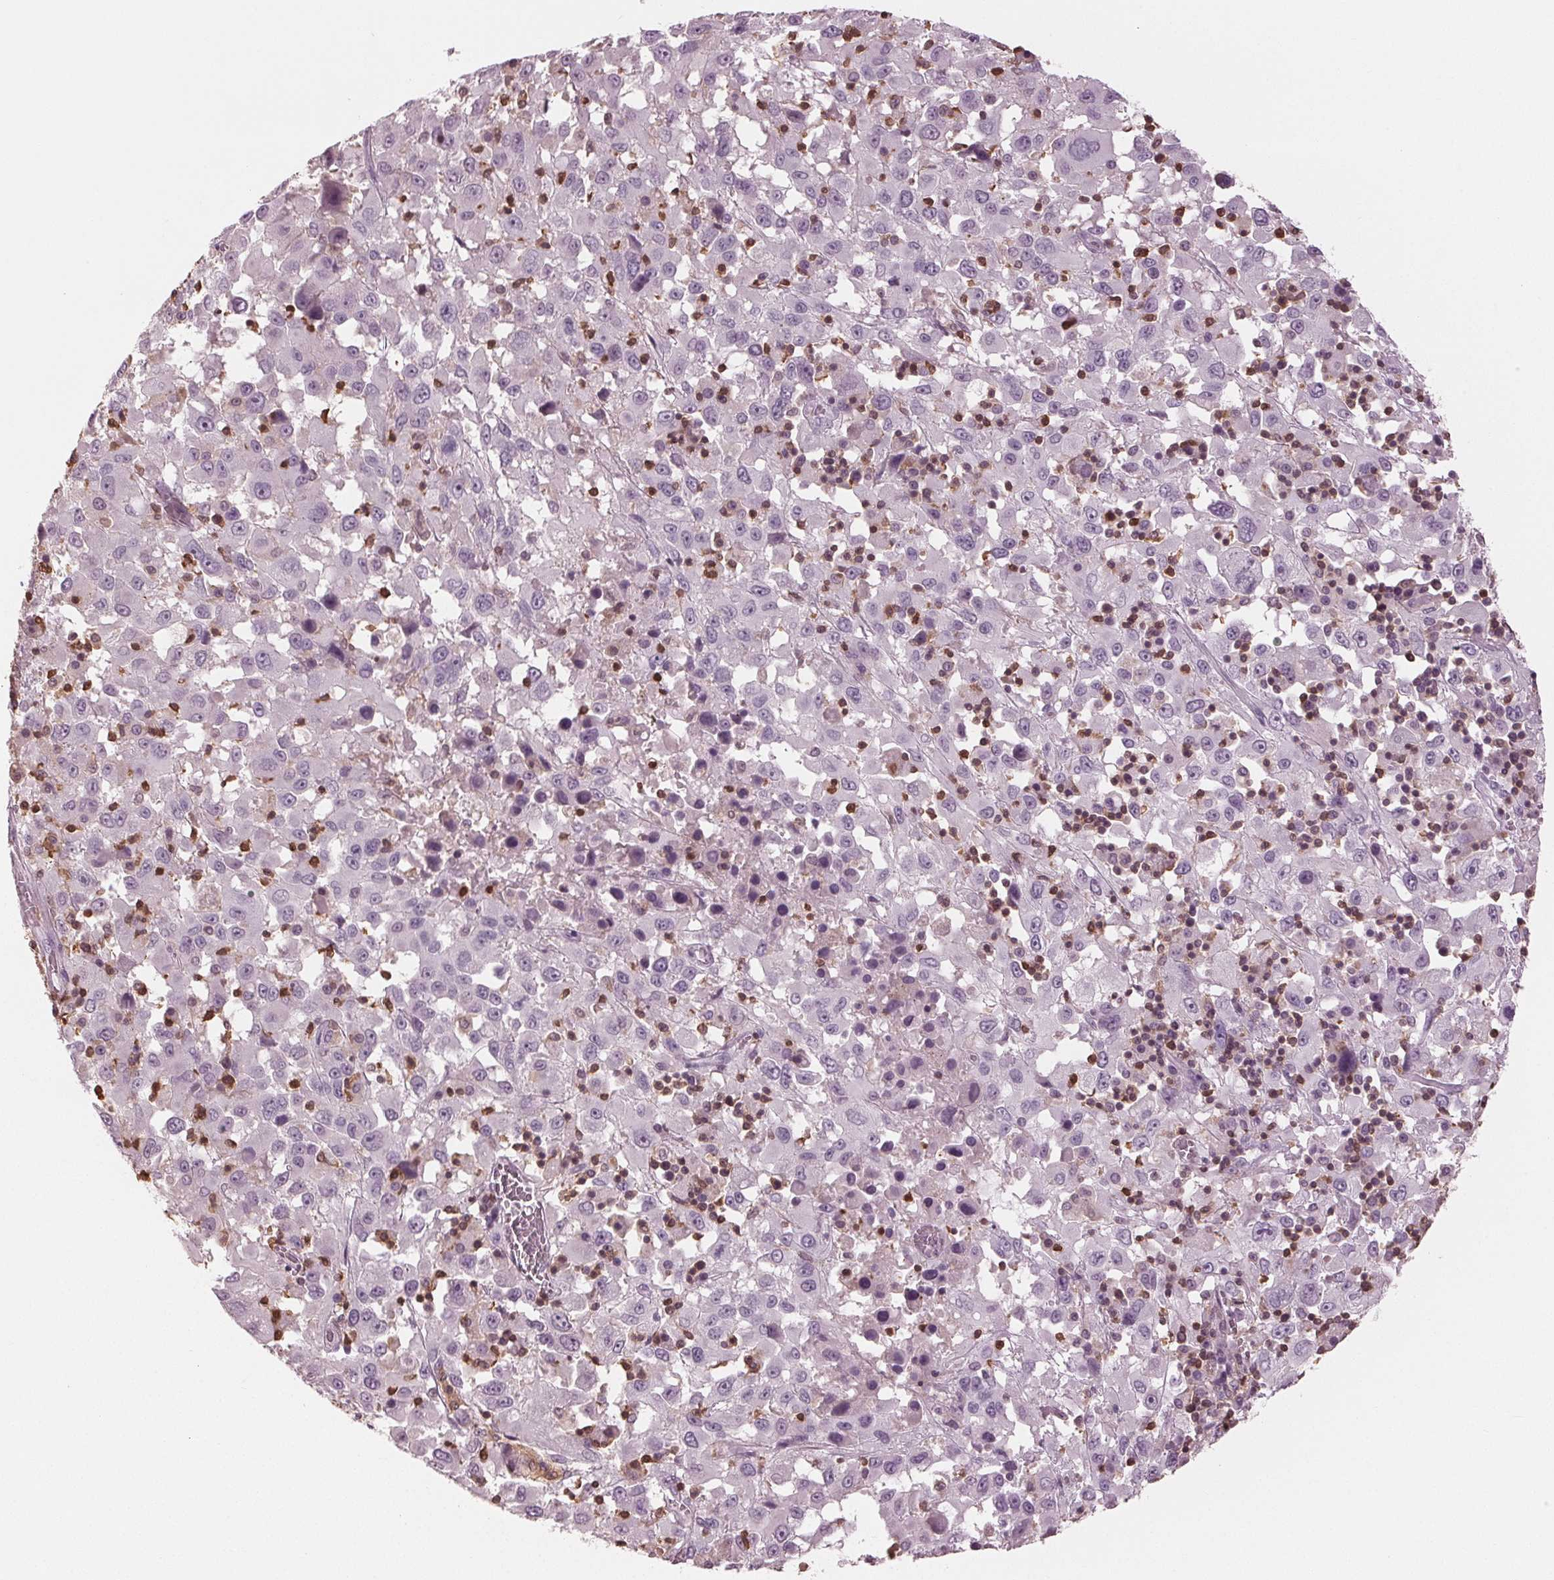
{"staining": {"intensity": "negative", "quantity": "none", "location": "none"}, "tissue": "melanoma", "cell_type": "Tumor cells", "image_type": "cancer", "snomed": [{"axis": "morphology", "description": "Malignant melanoma, Metastatic site"}, {"axis": "topography", "description": "Soft tissue"}], "caption": "This is an IHC histopathology image of malignant melanoma (metastatic site). There is no staining in tumor cells.", "gene": "BTLA", "patient": {"sex": "male", "age": 50}}